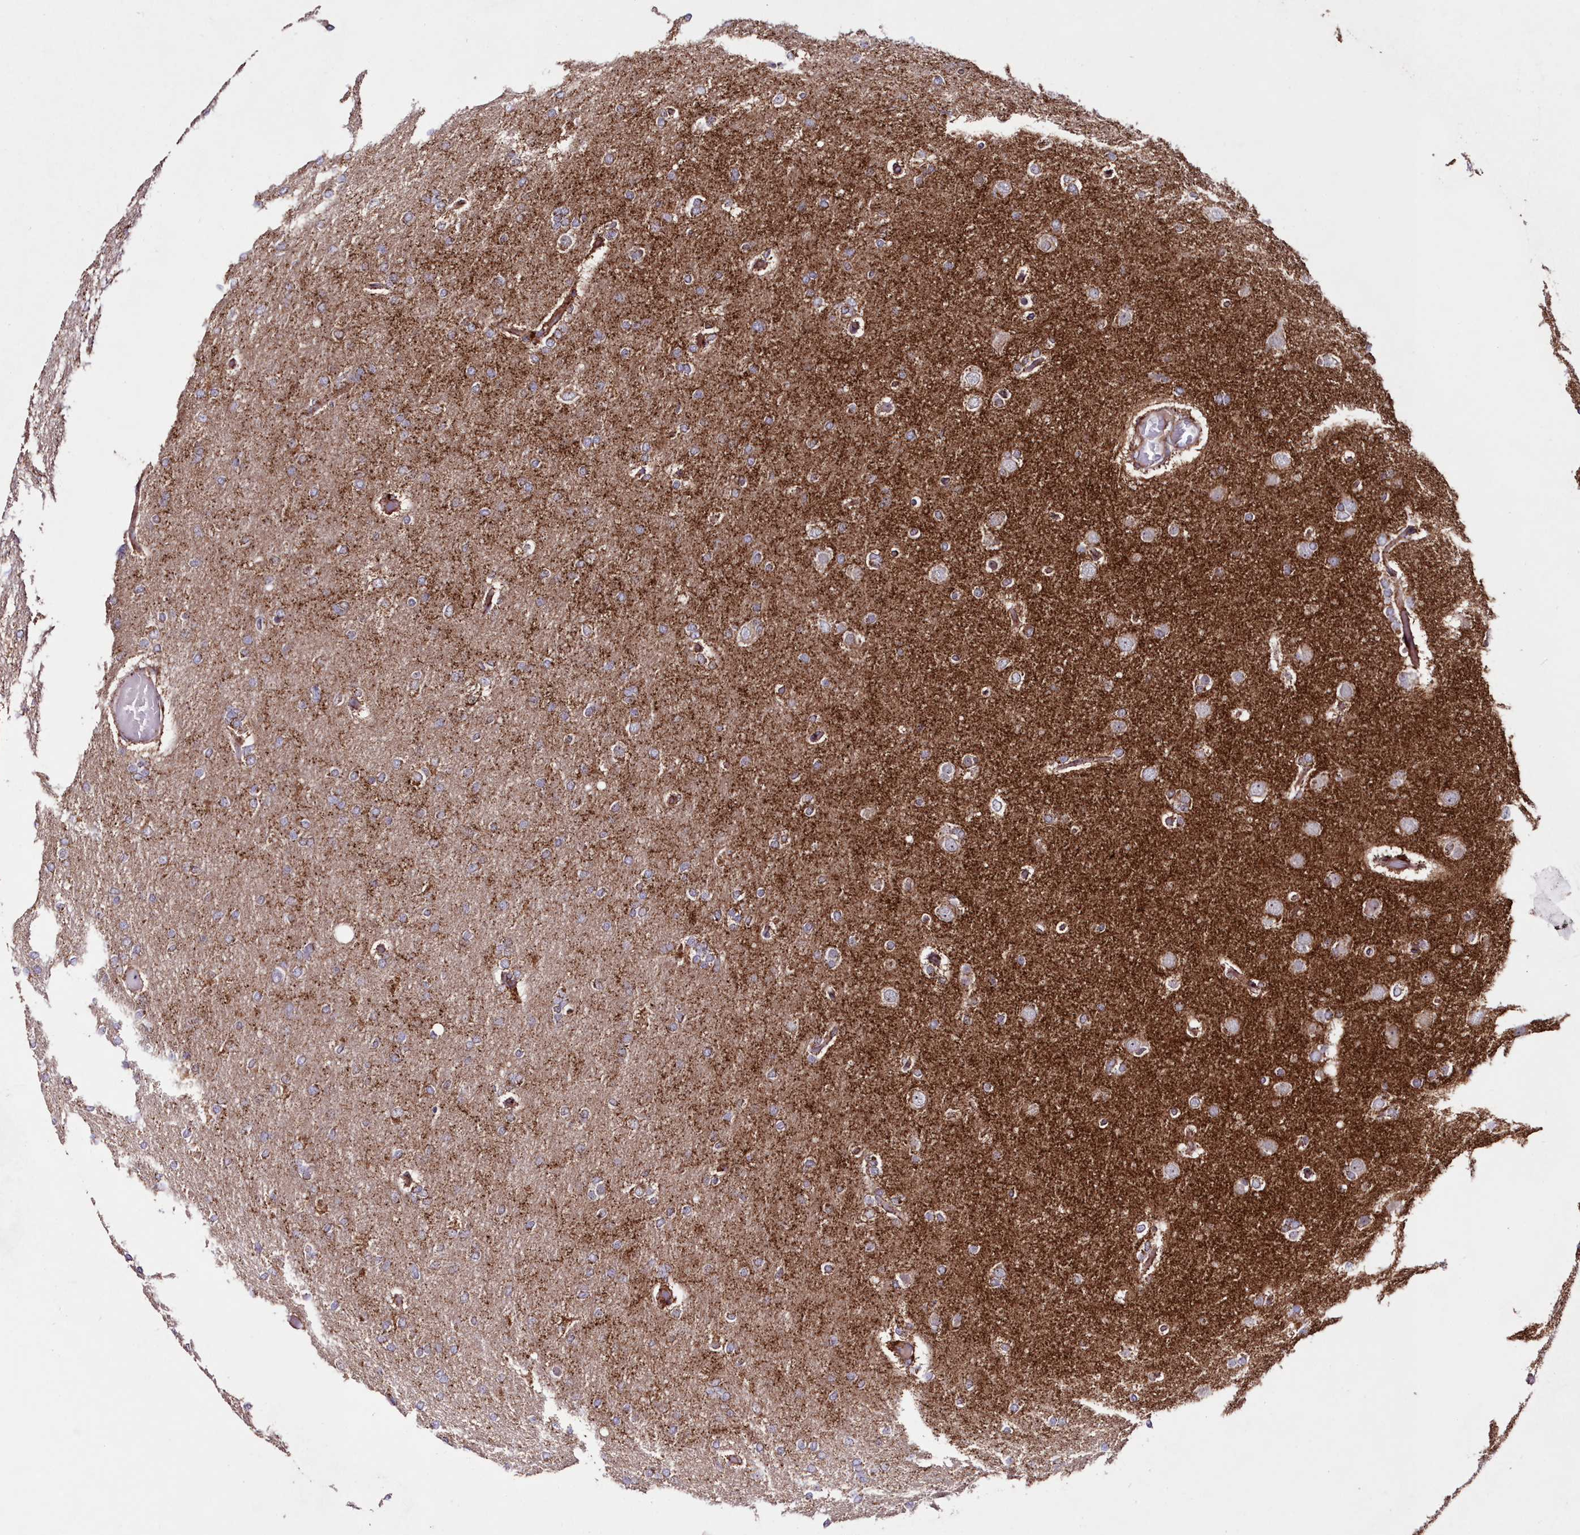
{"staining": {"intensity": "weak", "quantity": "25%-75%", "location": "cytoplasmic/membranous"}, "tissue": "glioma", "cell_type": "Tumor cells", "image_type": "cancer", "snomed": [{"axis": "morphology", "description": "Glioma, malignant, High grade"}, {"axis": "topography", "description": "Cerebral cortex"}], "caption": "IHC of malignant glioma (high-grade) shows low levels of weak cytoplasmic/membranous positivity in approximately 25%-75% of tumor cells.", "gene": "HADHB", "patient": {"sex": "female", "age": 36}}